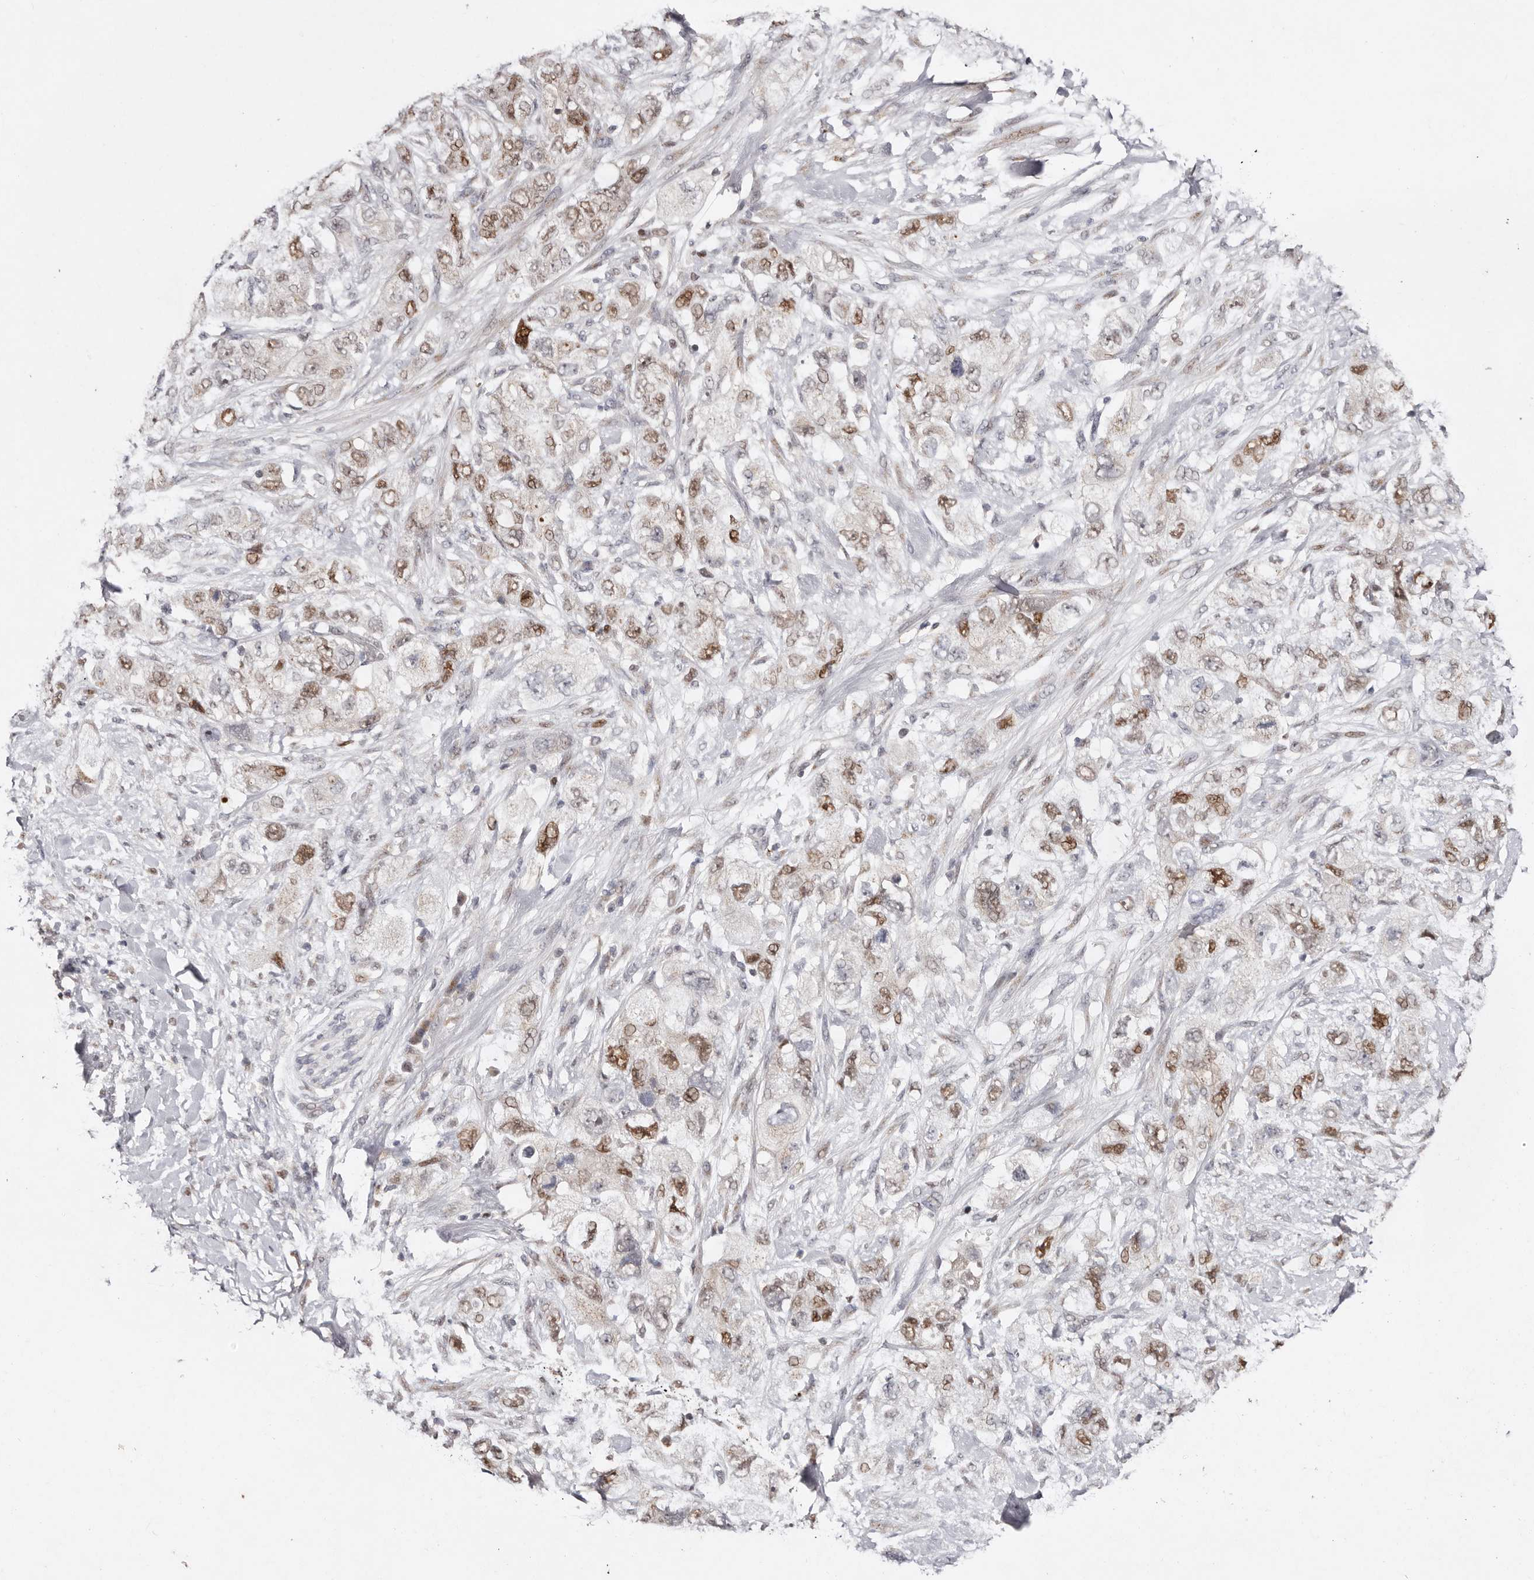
{"staining": {"intensity": "moderate", "quantity": "25%-75%", "location": "nuclear"}, "tissue": "pancreatic cancer", "cell_type": "Tumor cells", "image_type": "cancer", "snomed": [{"axis": "morphology", "description": "Adenocarcinoma, NOS"}, {"axis": "topography", "description": "Pancreas"}], "caption": "Immunohistochemical staining of human pancreatic adenocarcinoma exhibits medium levels of moderate nuclear protein positivity in approximately 25%-75% of tumor cells.", "gene": "KLF7", "patient": {"sex": "female", "age": 73}}